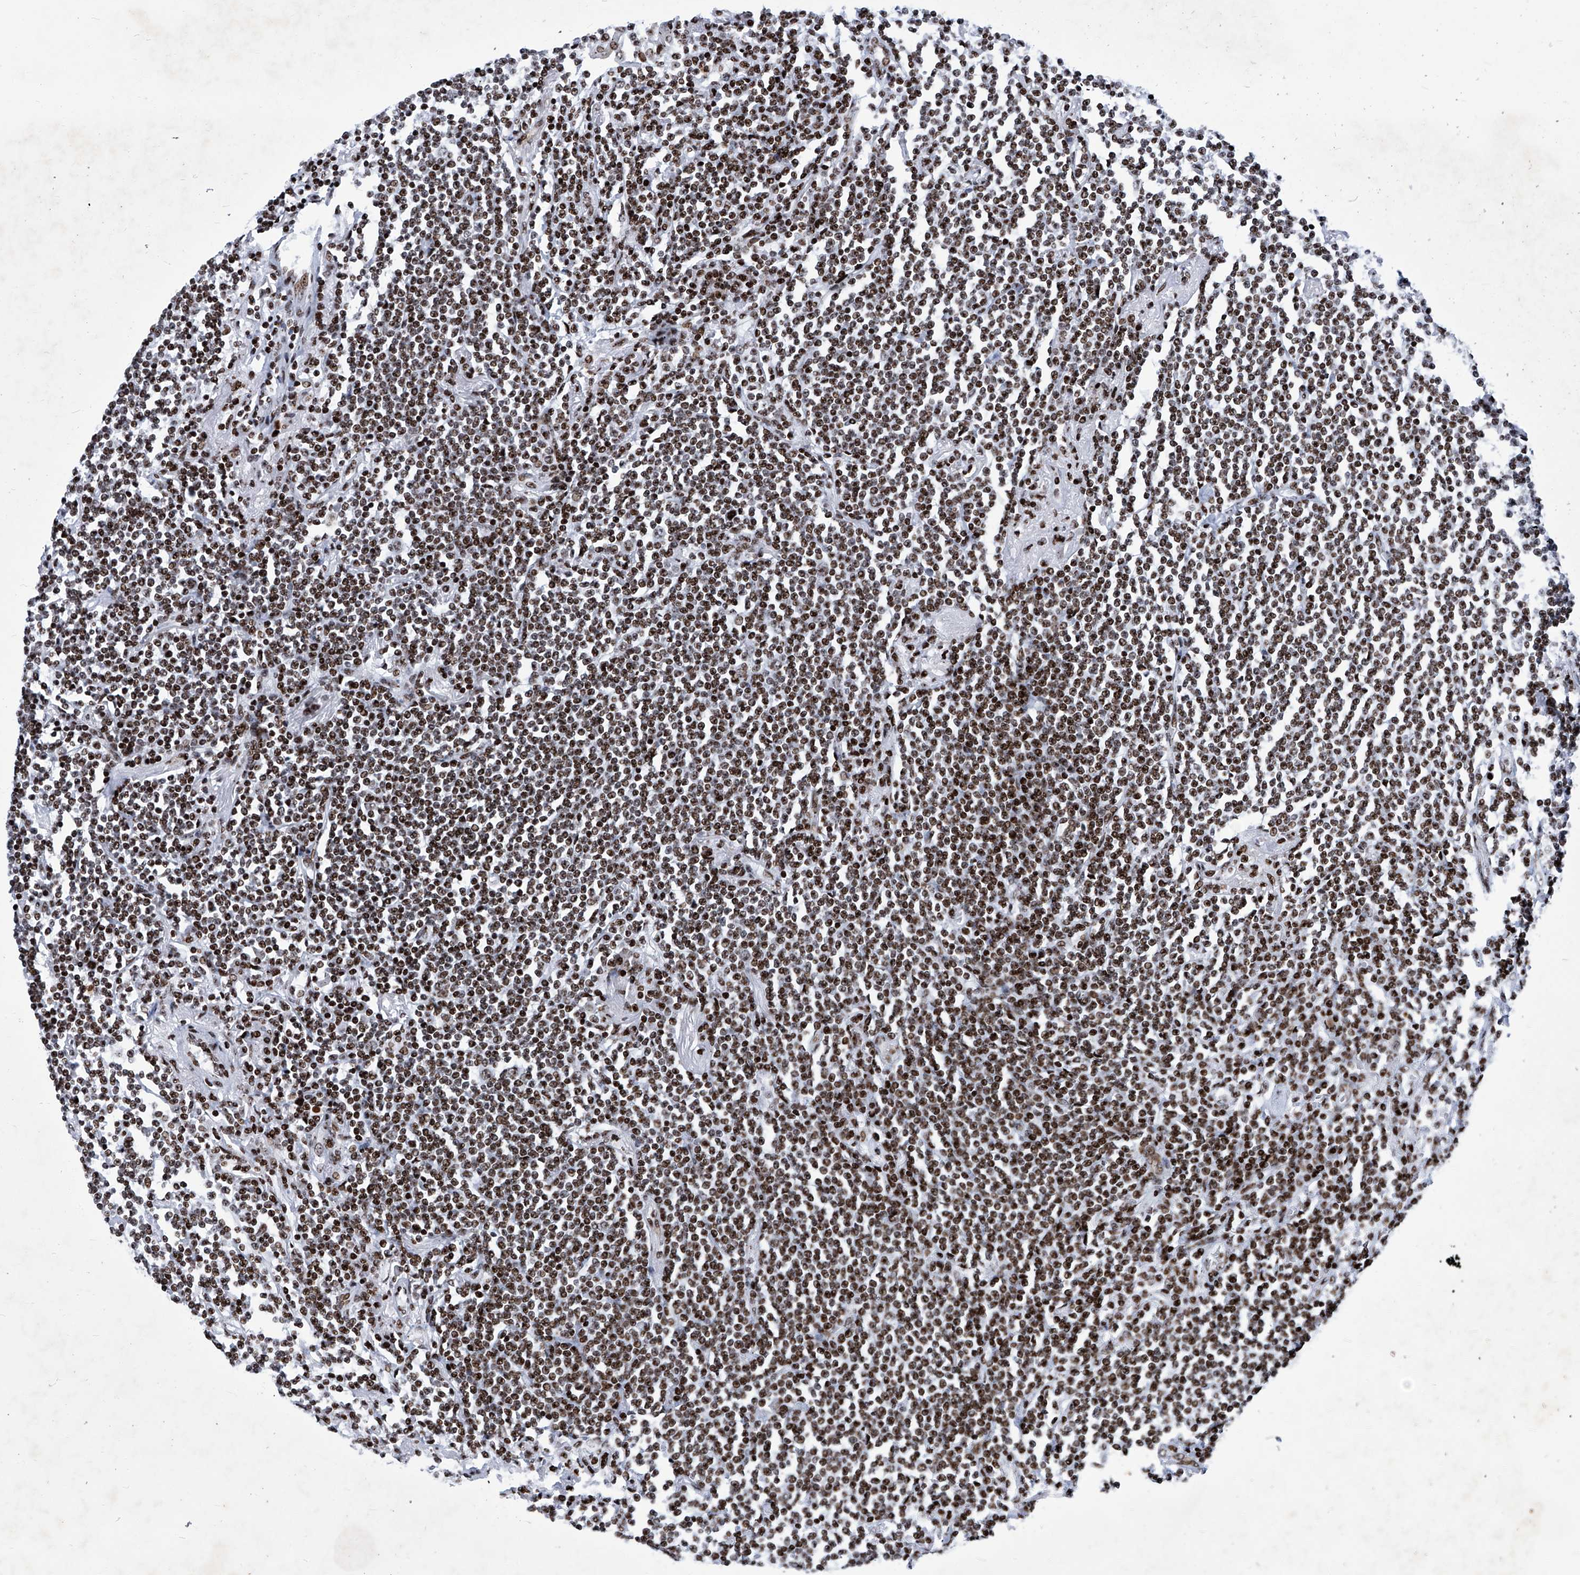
{"staining": {"intensity": "moderate", "quantity": "25%-75%", "location": "nuclear"}, "tissue": "lymphoma", "cell_type": "Tumor cells", "image_type": "cancer", "snomed": [{"axis": "morphology", "description": "Malignant lymphoma, non-Hodgkin's type, Low grade"}, {"axis": "topography", "description": "Lung"}], "caption": "Tumor cells show medium levels of moderate nuclear expression in about 25%-75% of cells in lymphoma. (Stains: DAB (3,3'-diaminobenzidine) in brown, nuclei in blue, Microscopy: brightfield microscopy at high magnification).", "gene": "HEY2", "patient": {"sex": "female", "age": 71}}